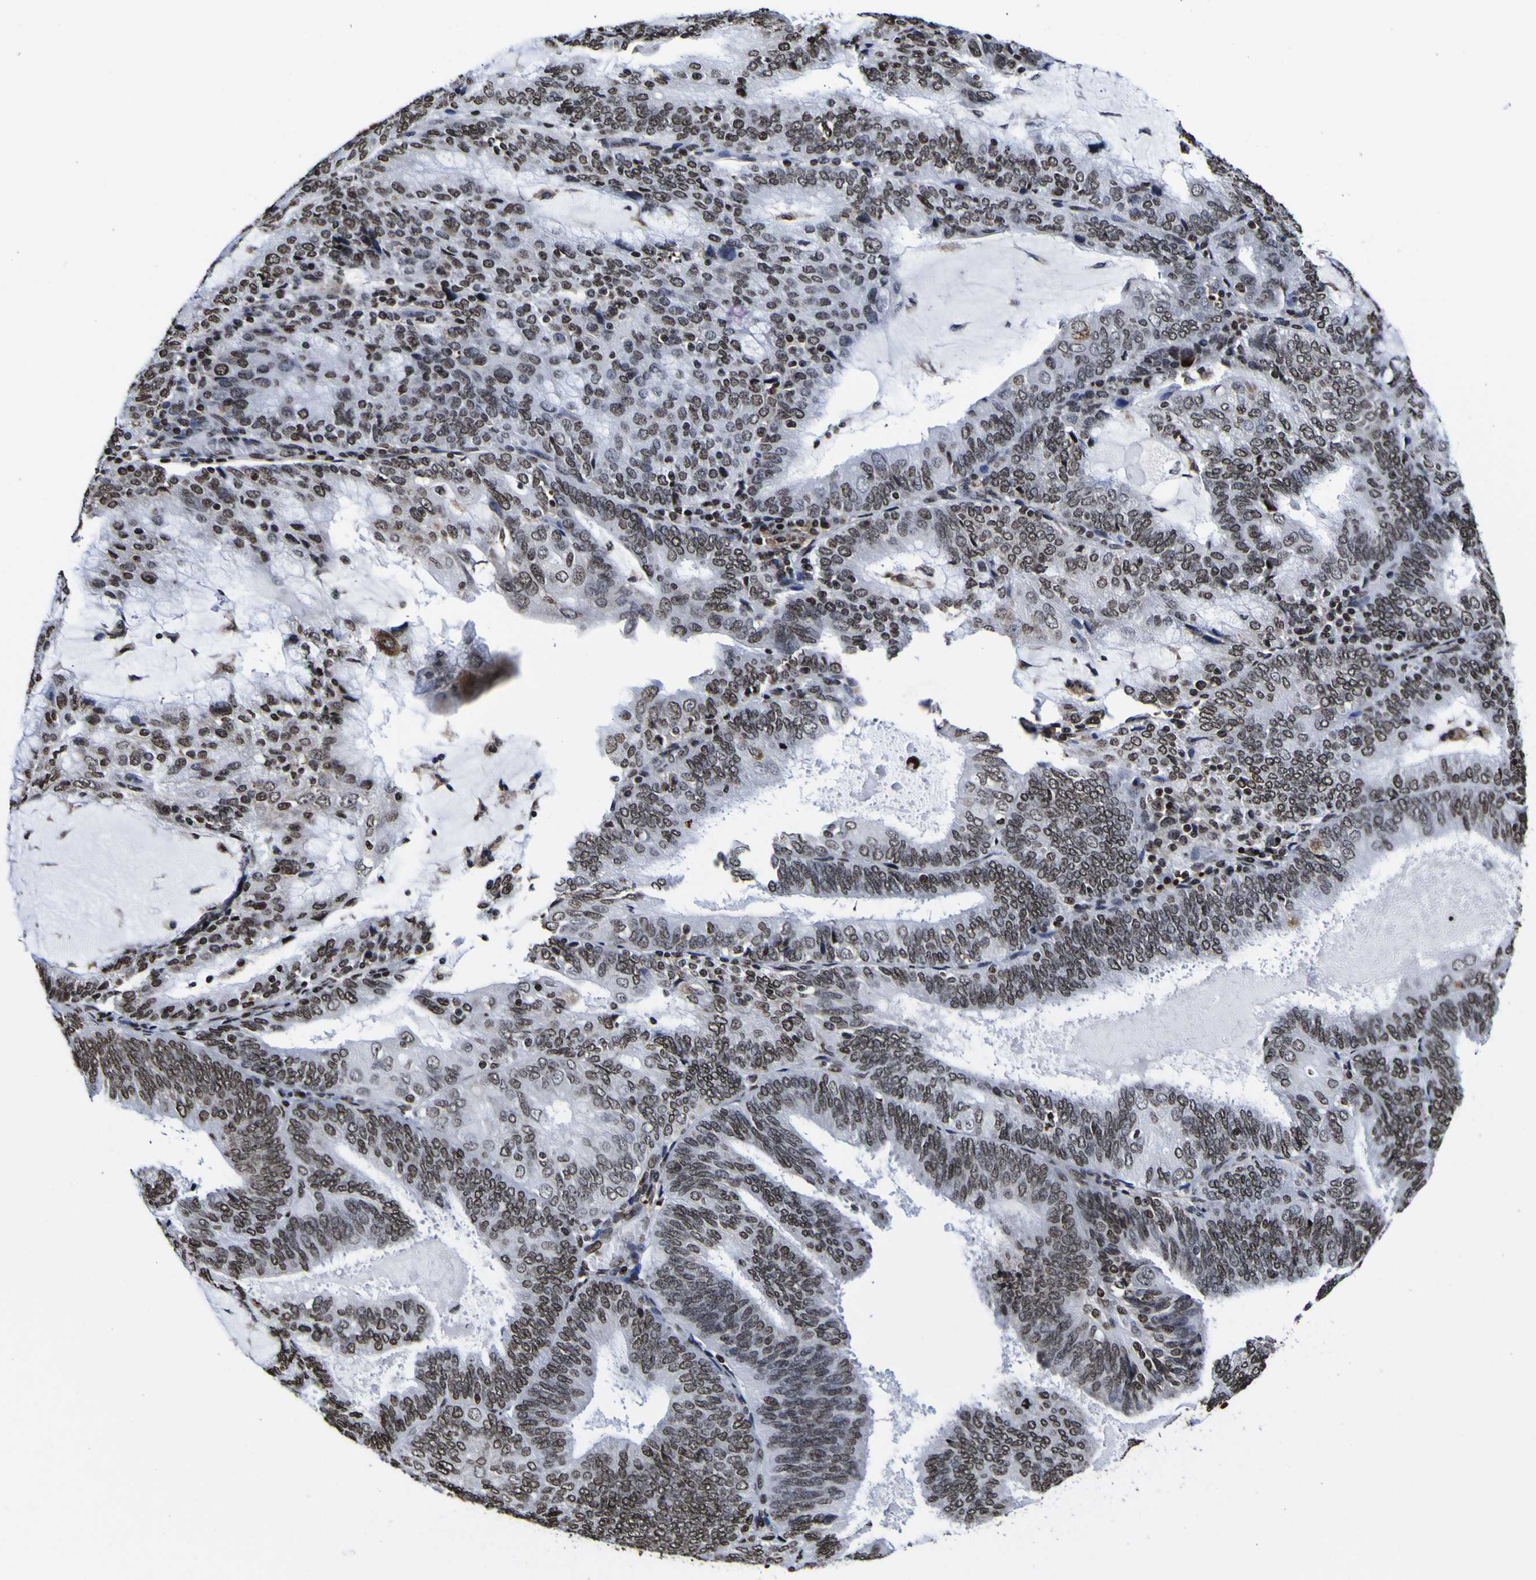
{"staining": {"intensity": "moderate", "quantity": "25%-75%", "location": "nuclear"}, "tissue": "endometrial cancer", "cell_type": "Tumor cells", "image_type": "cancer", "snomed": [{"axis": "morphology", "description": "Adenocarcinoma, NOS"}, {"axis": "topography", "description": "Endometrium"}], "caption": "Immunohistochemical staining of human adenocarcinoma (endometrial) demonstrates medium levels of moderate nuclear expression in about 25%-75% of tumor cells.", "gene": "PIAS1", "patient": {"sex": "female", "age": 81}}